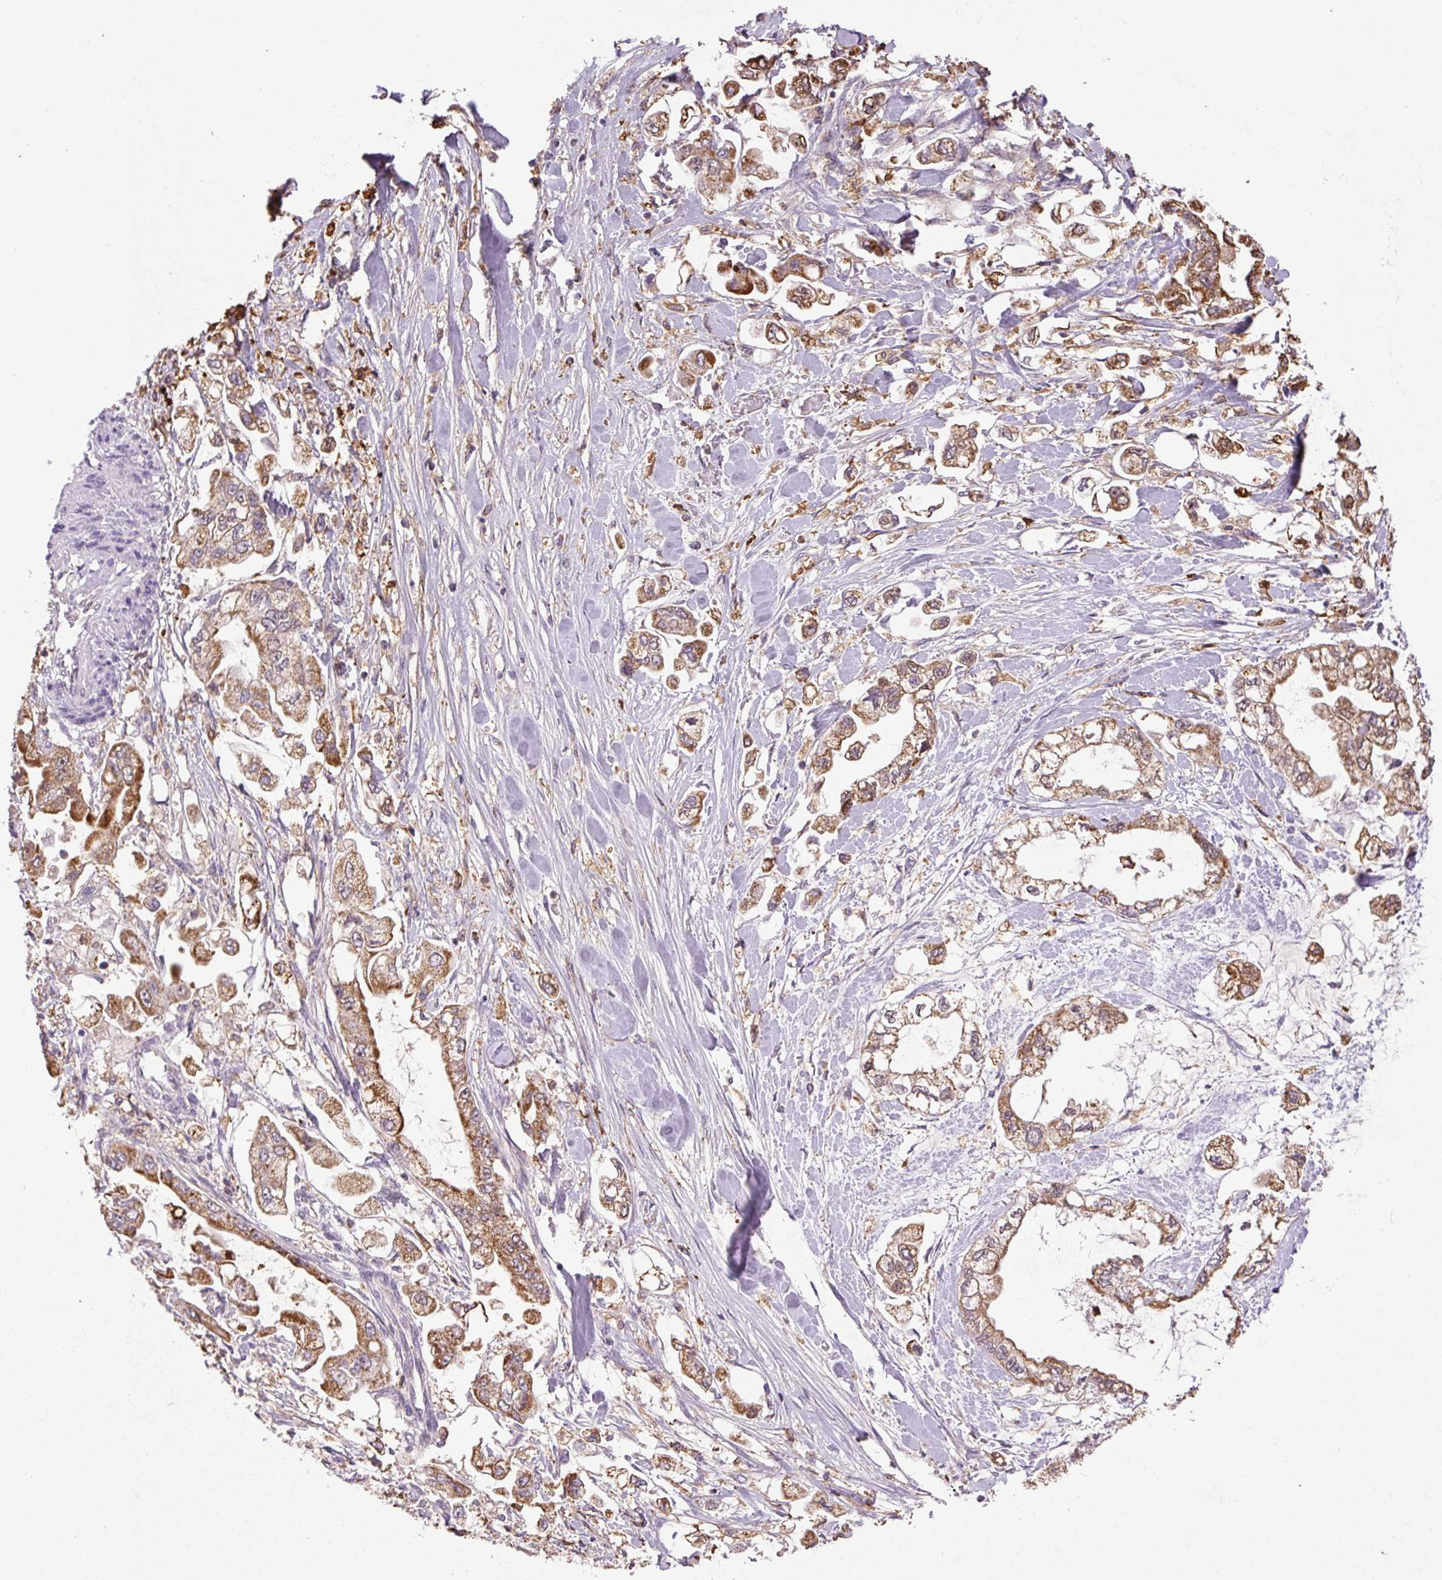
{"staining": {"intensity": "moderate", "quantity": ">75%", "location": "cytoplasmic/membranous,nuclear"}, "tissue": "stomach cancer", "cell_type": "Tumor cells", "image_type": "cancer", "snomed": [{"axis": "morphology", "description": "Adenocarcinoma, NOS"}, {"axis": "topography", "description": "Stomach"}], "caption": "Protein analysis of adenocarcinoma (stomach) tissue demonstrates moderate cytoplasmic/membranous and nuclear positivity in about >75% of tumor cells. (DAB IHC with brightfield microscopy, high magnification).", "gene": "SGF29", "patient": {"sex": "male", "age": 62}}